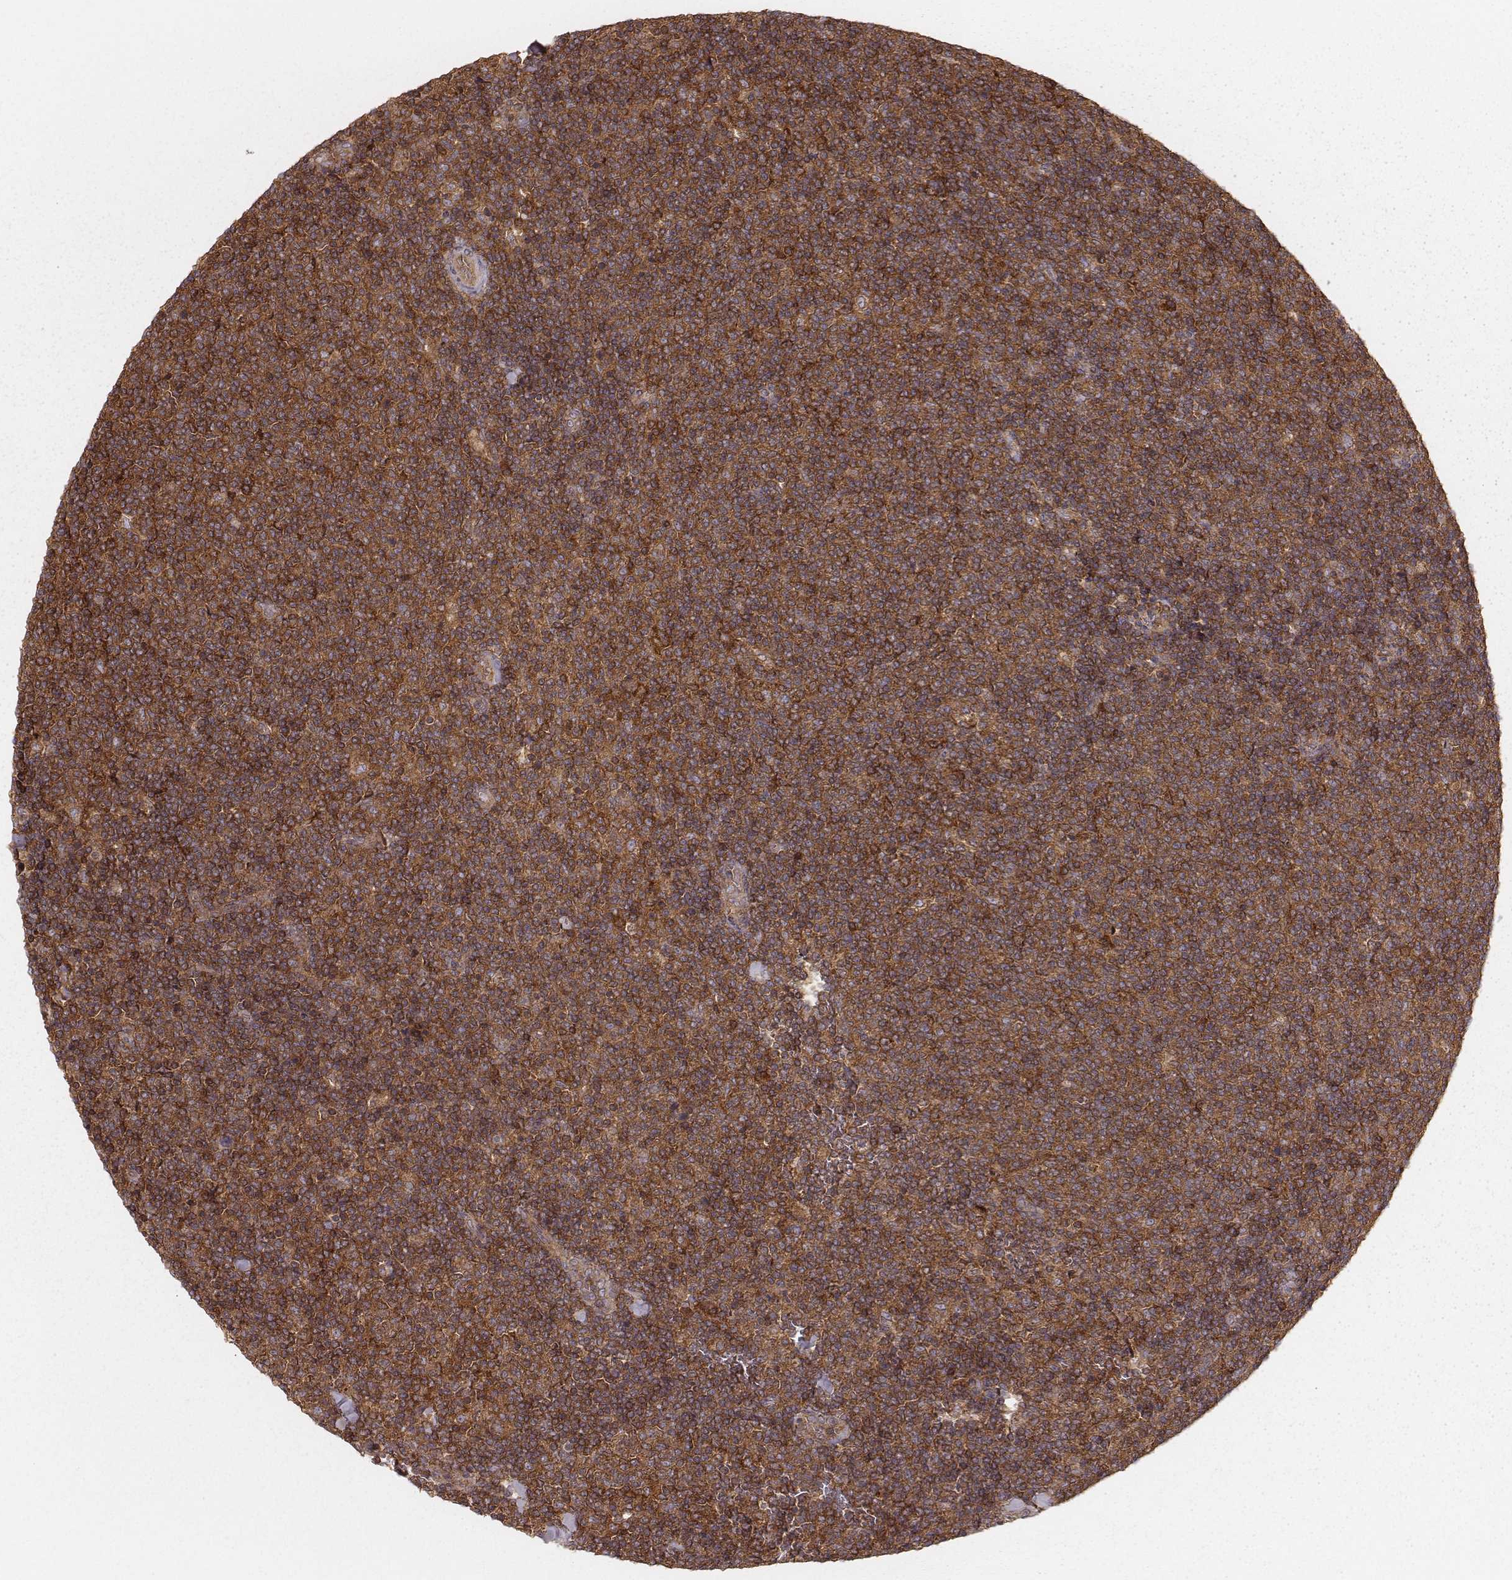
{"staining": {"intensity": "strong", "quantity": ">75%", "location": "cytoplasmic/membranous"}, "tissue": "lymphoma", "cell_type": "Tumor cells", "image_type": "cancer", "snomed": [{"axis": "morphology", "description": "Malignant lymphoma, non-Hodgkin's type, Low grade"}, {"axis": "topography", "description": "Lymph node"}], "caption": "A brown stain highlights strong cytoplasmic/membranous staining of a protein in lymphoma tumor cells. Immunohistochemistry (ihc) stains the protein in brown and the nuclei are stained blue.", "gene": "CARS1", "patient": {"sex": "male", "age": 52}}